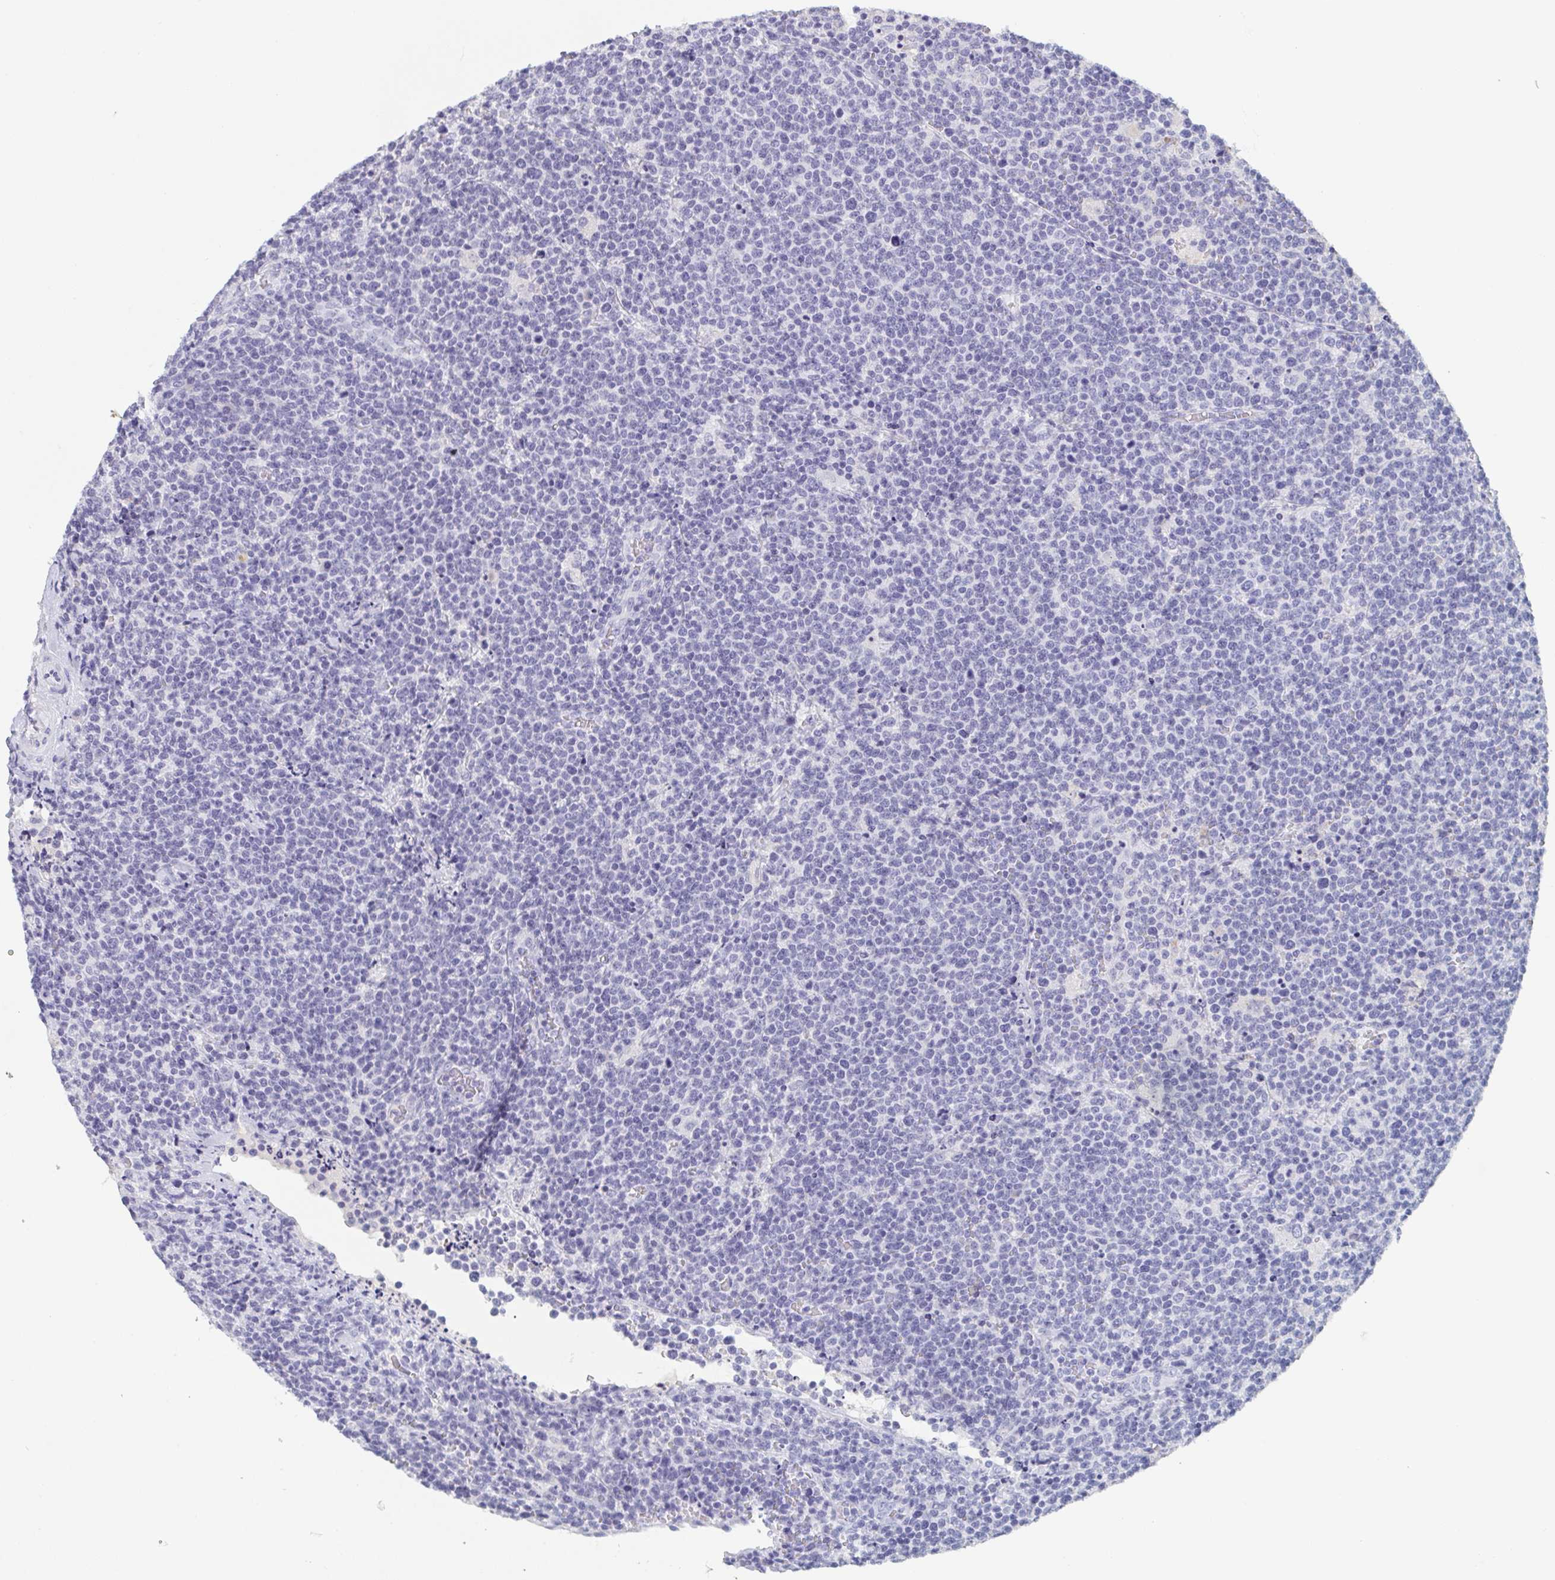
{"staining": {"intensity": "negative", "quantity": "none", "location": "none"}, "tissue": "lymphoma", "cell_type": "Tumor cells", "image_type": "cancer", "snomed": [{"axis": "morphology", "description": "Malignant lymphoma, non-Hodgkin's type, High grade"}, {"axis": "topography", "description": "Lymph node"}], "caption": "Immunohistochemical staining of human lymphoma exhibits no significant expression in tumor cells.", "gene": "ITLN1", "patient": {"sex": "male", "age": 61}}